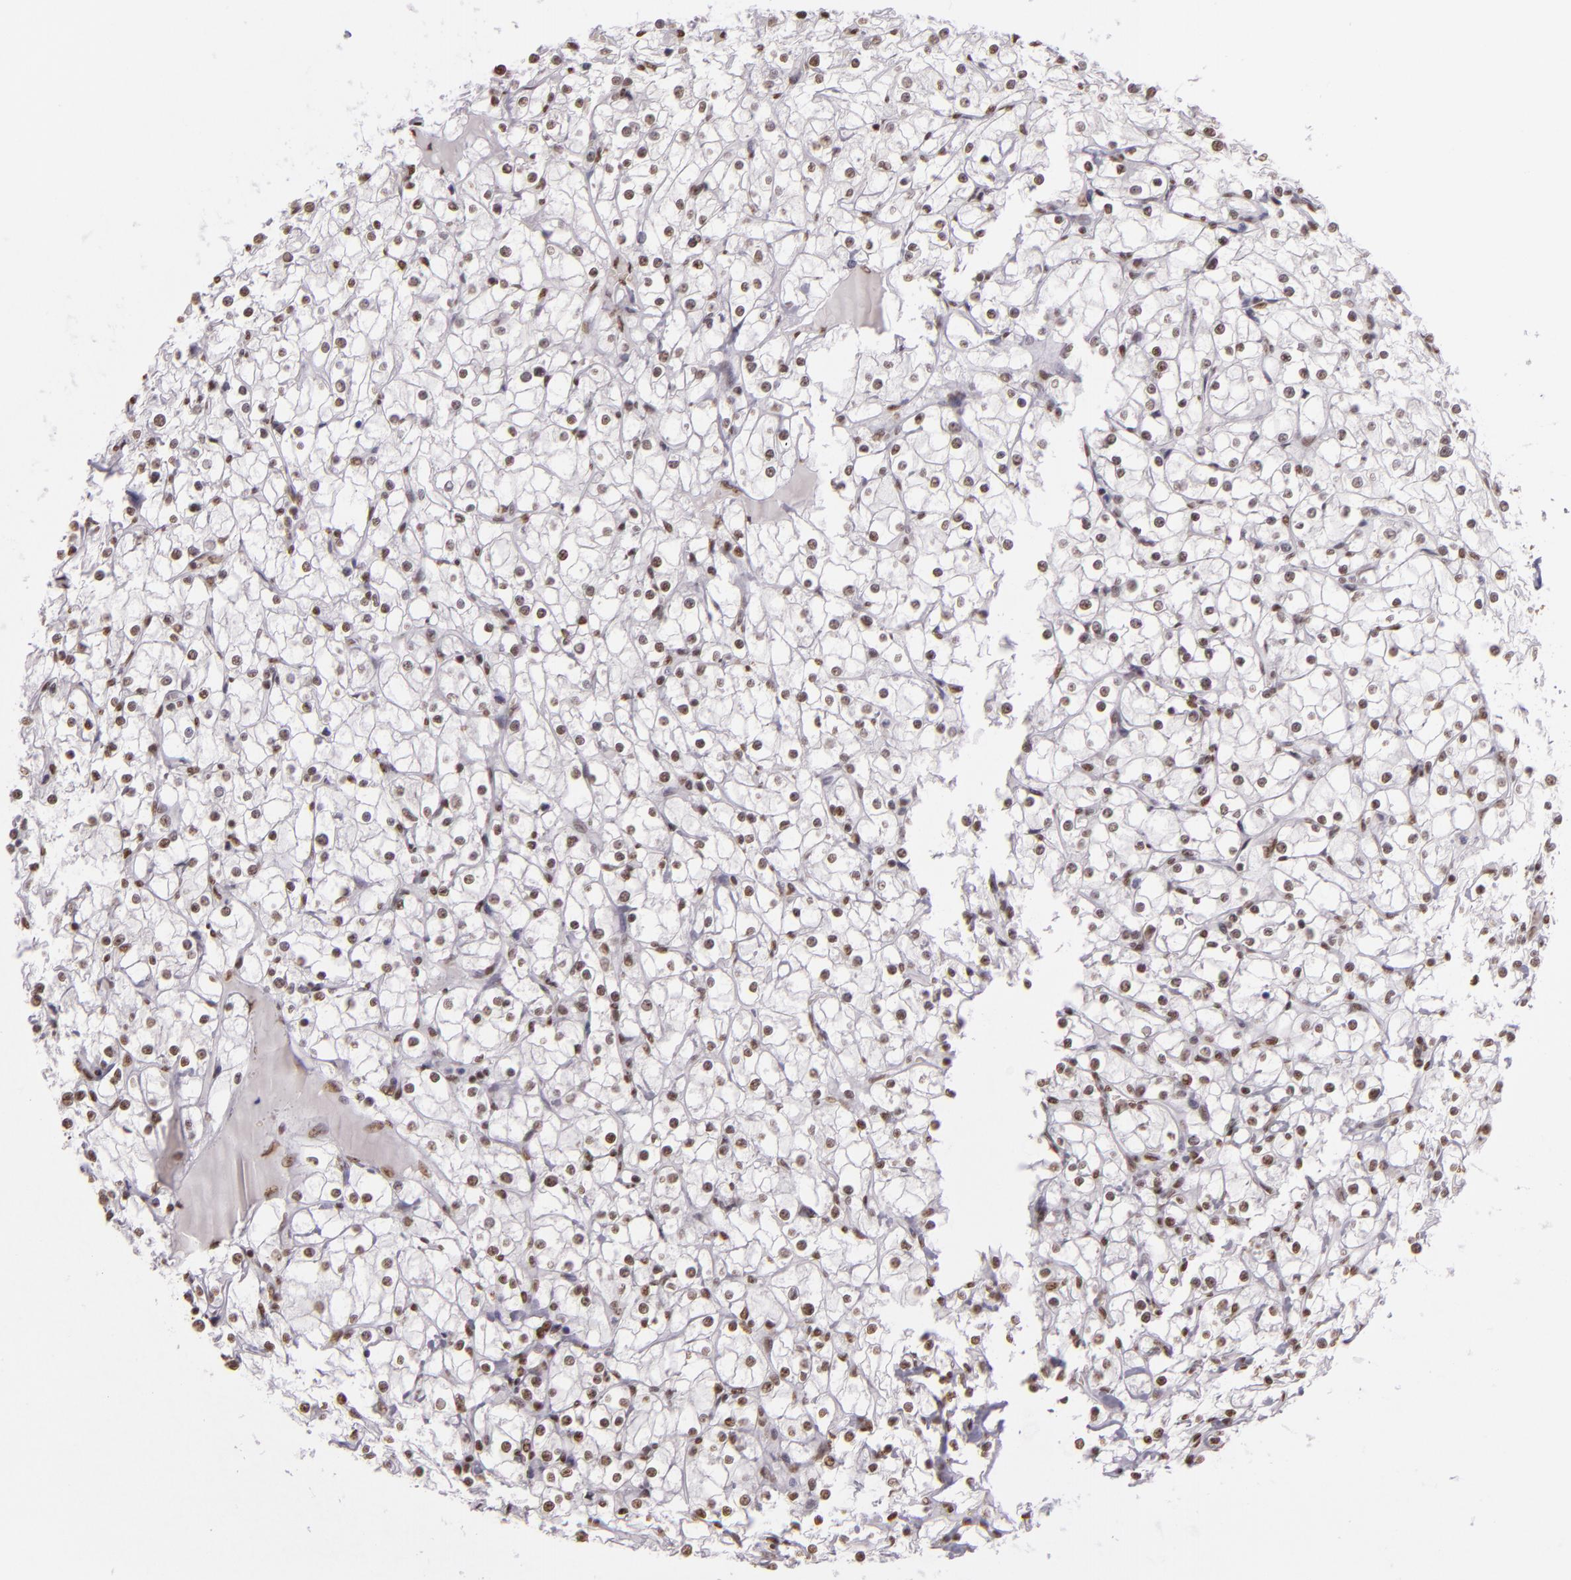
{"staining": {"intensity": "weak", "quantity": ">75%", "location": "nuclear"}, "tissue": "renal cancer", "cell_type": "Tumor cells", "image_type": "cancer", "snomed": [{"axis": "morphology", "description": "Adenocarcinoma, NOS"}, {"axis": "topography", "description": "Kidney"}], "caption": "A low amount of weak nuclear positivity is identified in approximately >75% of tumor cells in renal adenocarcinoma tissue. The staining is performed using DAB brown chromogen to label protein expression. The nuclei are counter-stained blue using hematoxylin.", "gene": "PAPOLA", "patient": {"sex": "female", "age": 73}}